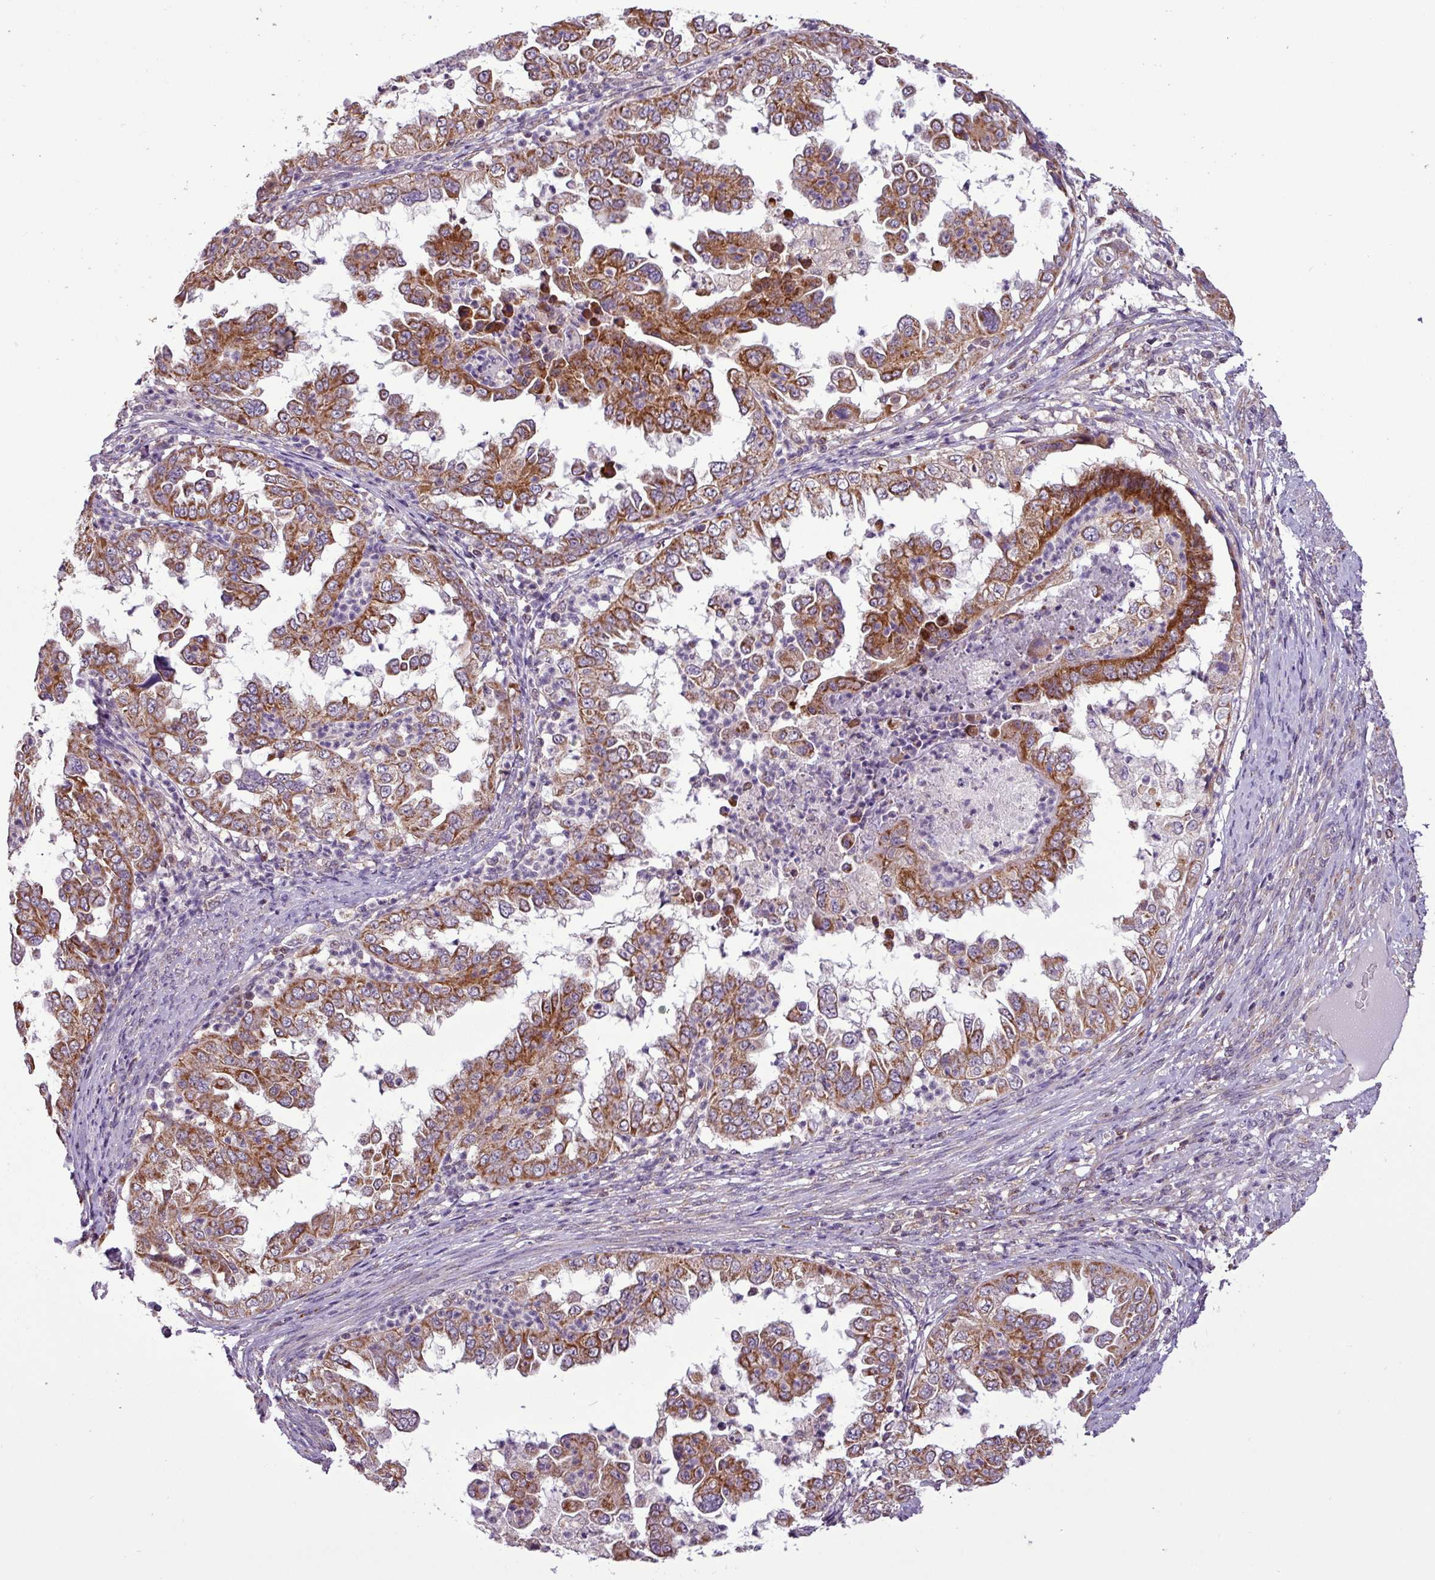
{"staining": {"intensity": "moderate", "quantity": ">75%", "location": "cytoplasmic/membranous"}, "tissue": "endometrial cancer", "cell_type": "Tumor cells", "image_type": "cancer", "snomed": [{"axis": "morphology", "description": "Adenocarcinoma, NOS"}, {"axis": "topography", "description": "Endometrium"}], "caption": "The histopathology image shows a brown stain indicating the presence of a protein in the cytoplasmic/membranous of tumor cells in endometrial cancer.", "gene": "MCTP2", "patient": {"sex": "female", "age": 85}}